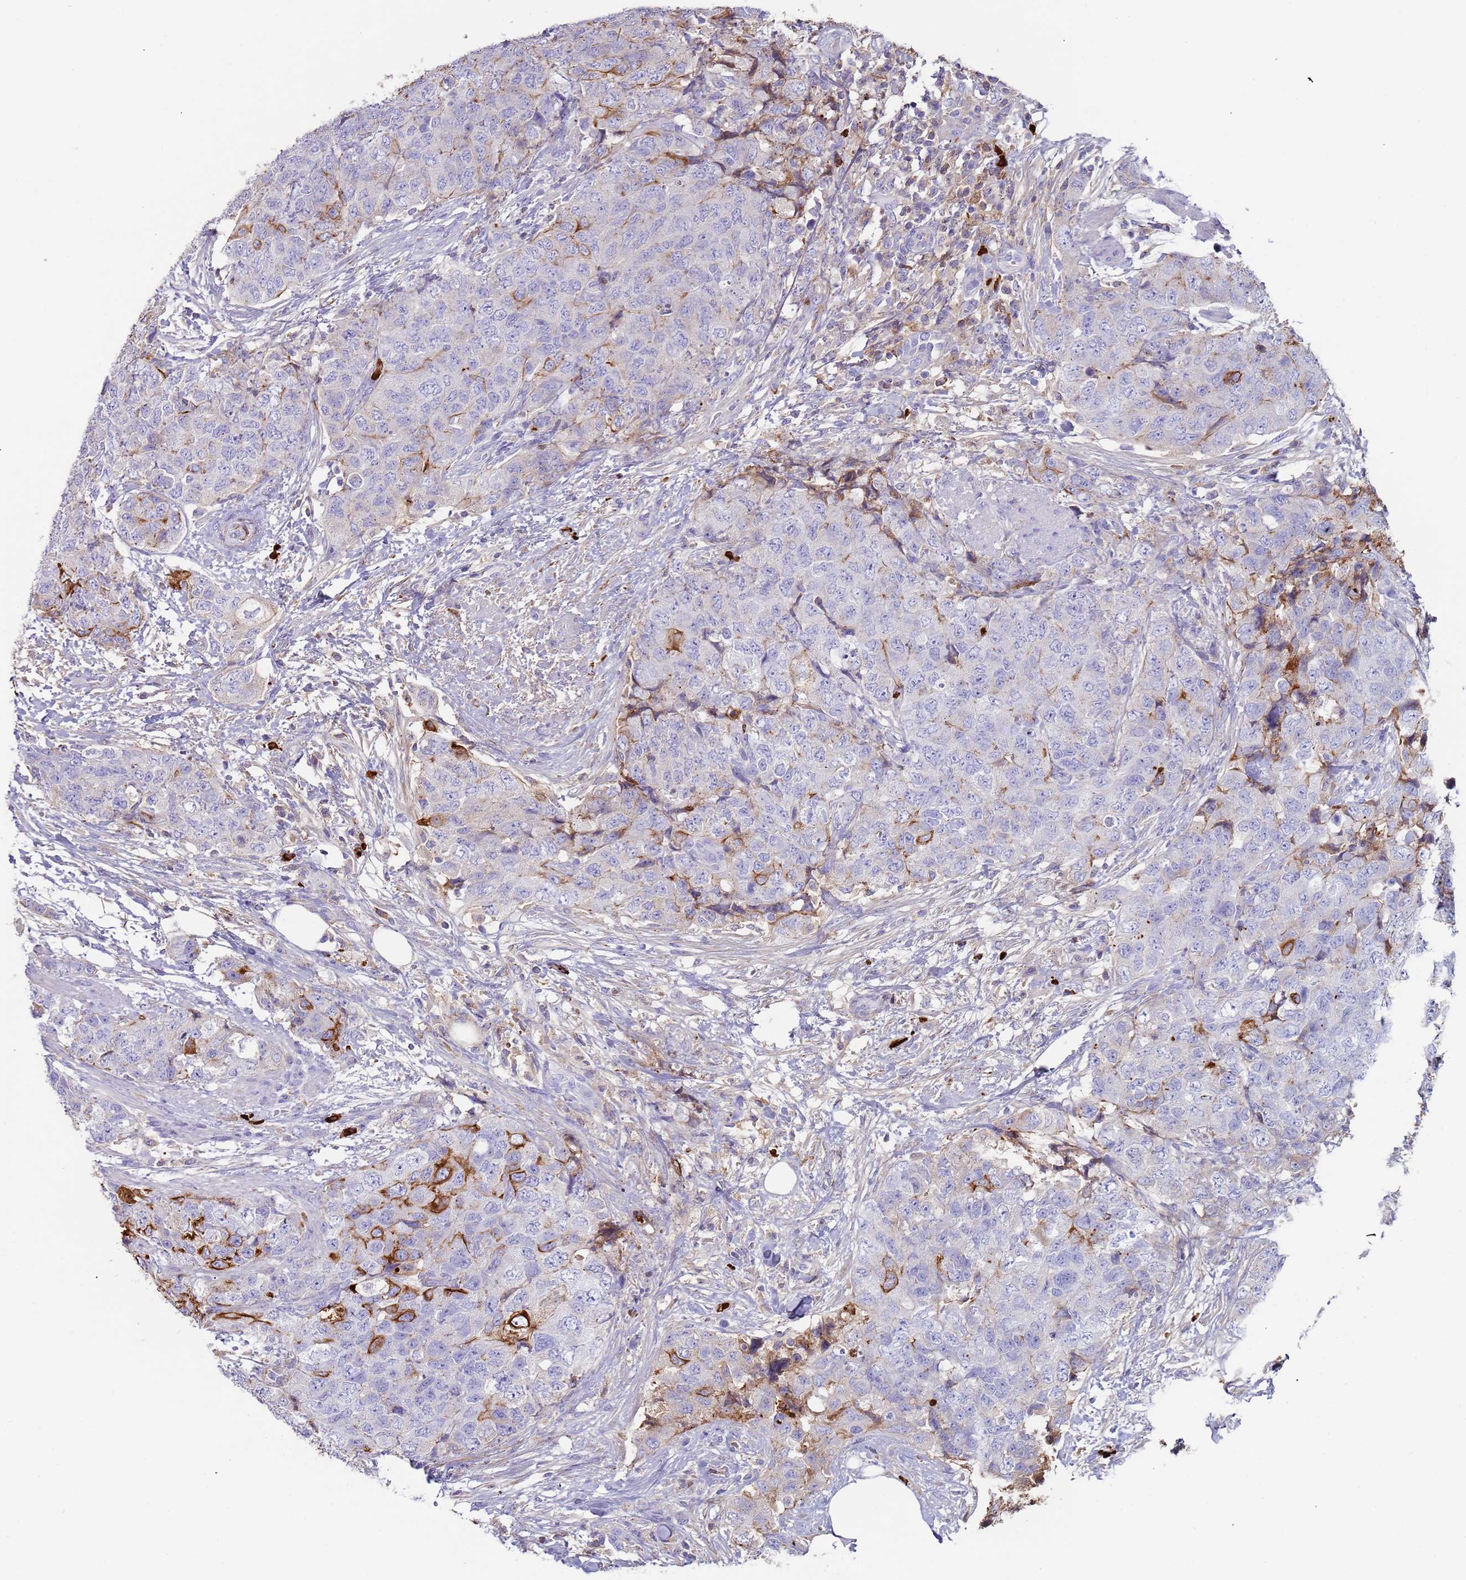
{"staining": {"intensity": "negative", "quantity": "none", "location": "none"}, "tissue": "urothelial cancer", "cell_type": "Tumor cells", "image_type": "cancer", "snomed": [{"axis": "morphology", "description": "Urothelial carcinoma, High grade"}, {"axis": "topography", "description": "Urinary bladder"}], "caption": "This micrograph is of high-grade urothelial carcinoma stained with immunohistochemistry to label a protein in brown with the nuclei are counter-stained blue. There is no expression in tumor cells.", "gene": "CYSLTR2", "patient": {"sex": "female", "age": 78}}